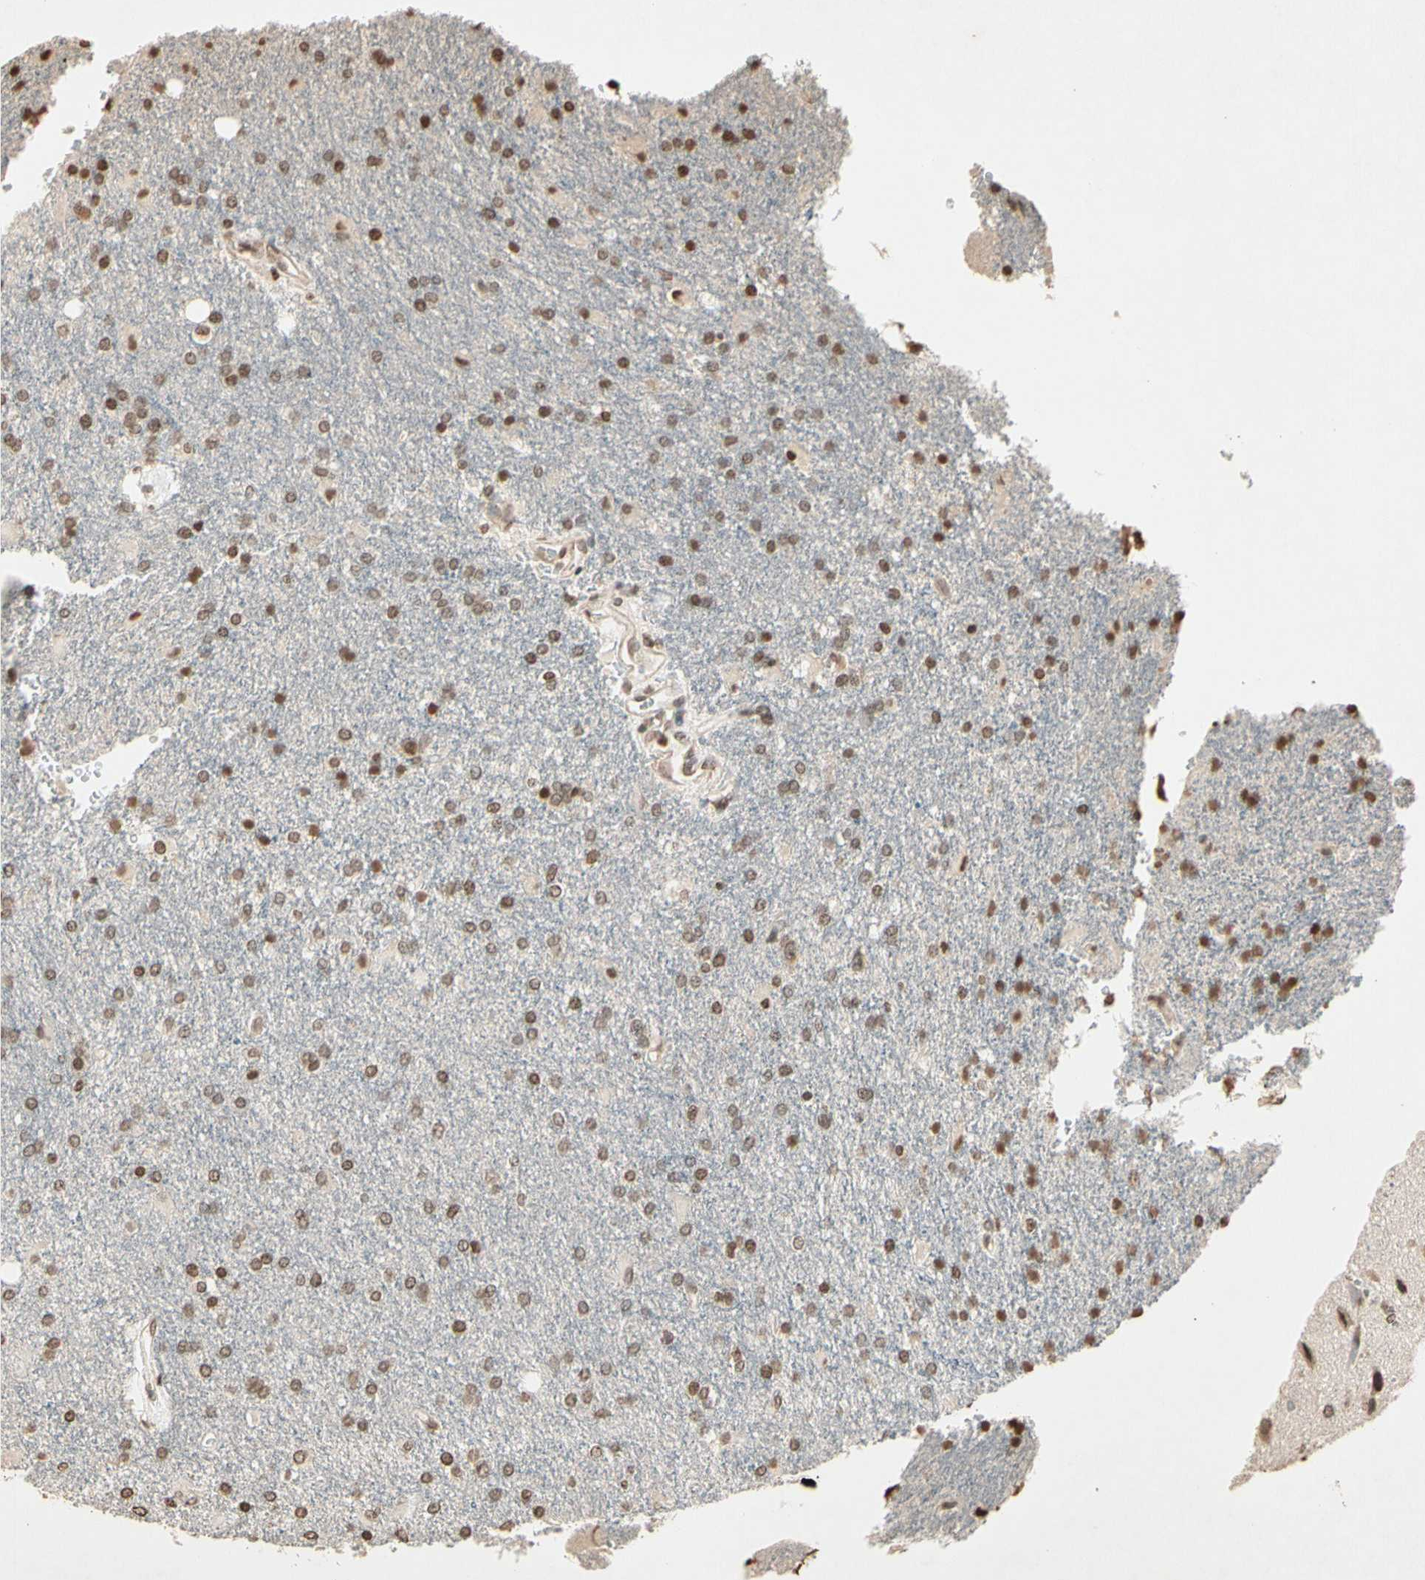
{"staining": {"intensity": "moderate", "quantity": ">75%", "location": "nuclear"}, "tissue": "glioma", "cell_type": "Tumor cells", "image_type": "cancer", "snomed": [{"axis": "morphology", "description": "Glioma, malignant, High grade"}, {"axis": "topography", "description": "Brain"}], "caption": "Immunohistochemistry (DAB) staining of malignant glioma (high-grade) exhibits moderate nuclear protein expression in approximately >75% of tumor cells. The staining was performed using DAB (3,3'-diaminobenzidine) to visualize the protein expression in brown, while the nuclei were stained in blue with hematoxylin (Magnification: 20x).", "gene": "TOP1", "patient": {"sex": "male", "age": 71}}